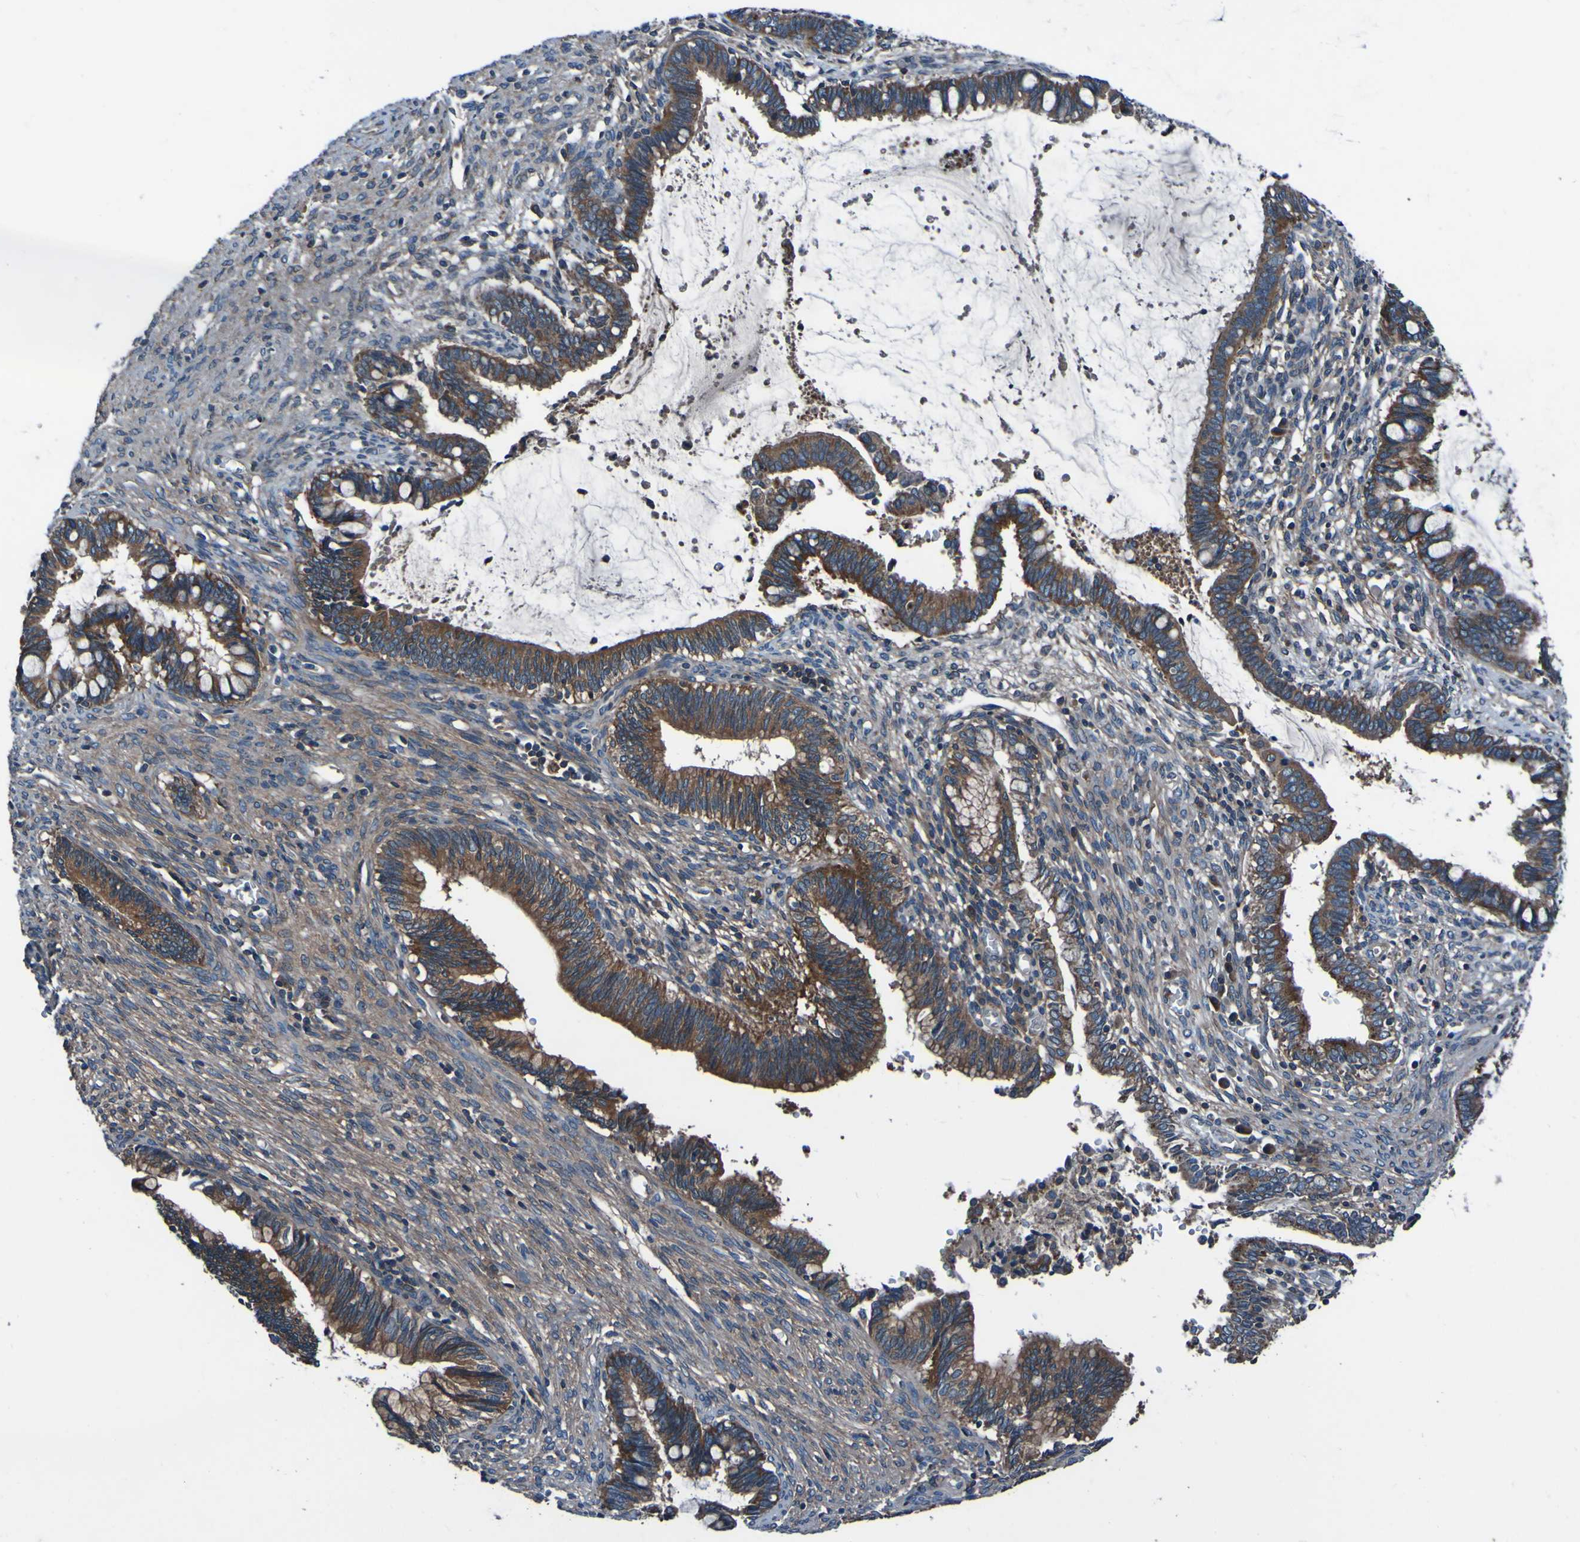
{"staining": {"intensity": "strong", "quantity": ">75%", "location": "cytoplasmic/membranous"}, "tissue": "cervical cancer", "cell_type": "Tumor cells", "image_type": "cancer", "snomed": [{"axis": "morphology", "description": "Adenocarcinoma, NOS"}, {"axis": "topography", "description": "Cervix"}], "caption": "A brown stain shows strong cytoplasmic/membranous expression of a protein in human adenocarcinoma (cervical) tumor cells.", "gene": "RAB5B", "patient": {"sex": "female", "age": 44}}